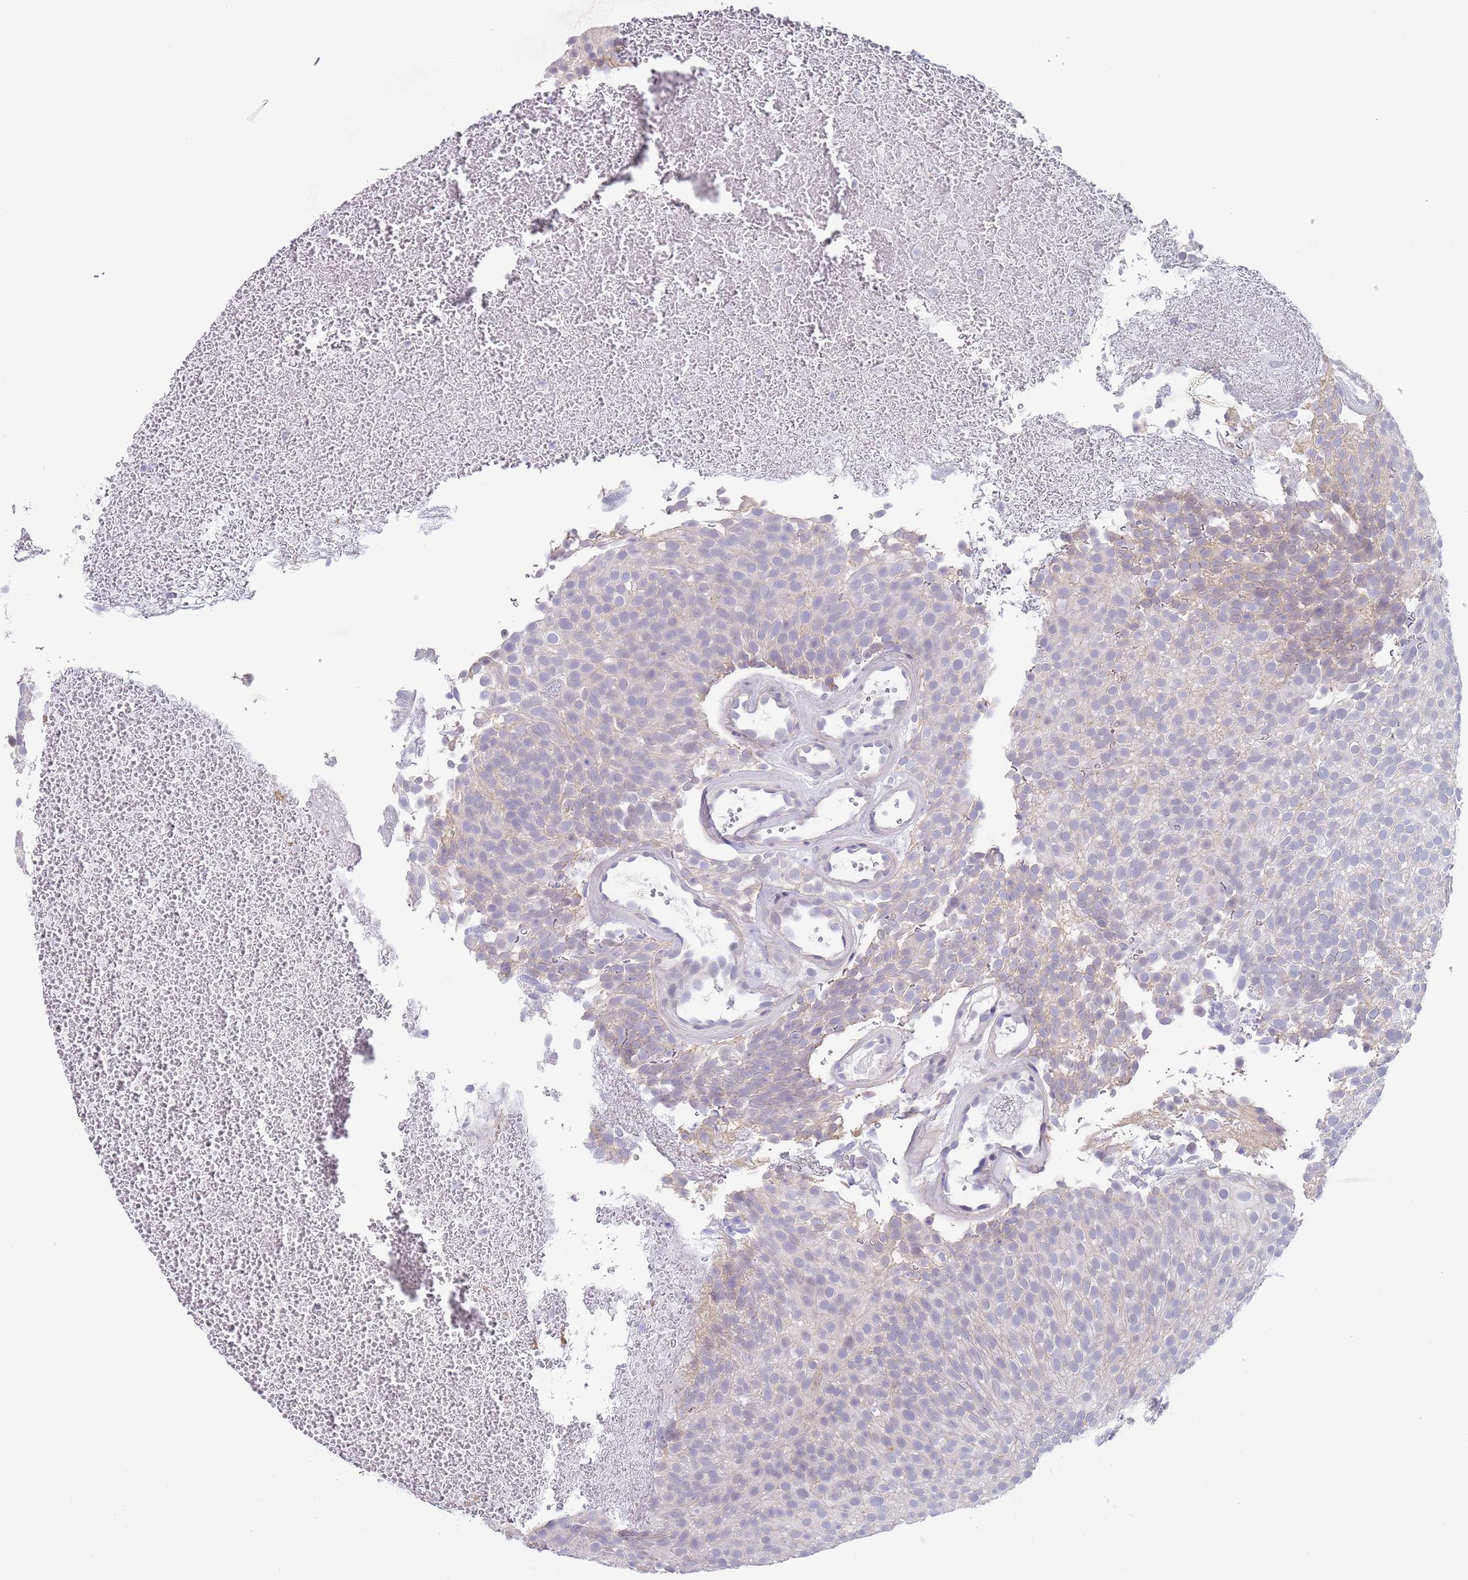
{"staining": {"intensity": "negative", "quantity": "none", "location": "none"}, "tissue": "urothelial cancer", "cell_type": "Tumor cells", "image_type": "cancer", "snomed": [{"axis": "morphology", "description": "Urothelial carcinoma, Low grade"}, {"axis": "topography", "description": "Urinary bladder"}], "caption": "This is an immunohistochemistry image of urothelial cancer. There is no positivity in tumor cells.", "gene": "RNF169", "patient": {"sex": "male", "age": 78}}